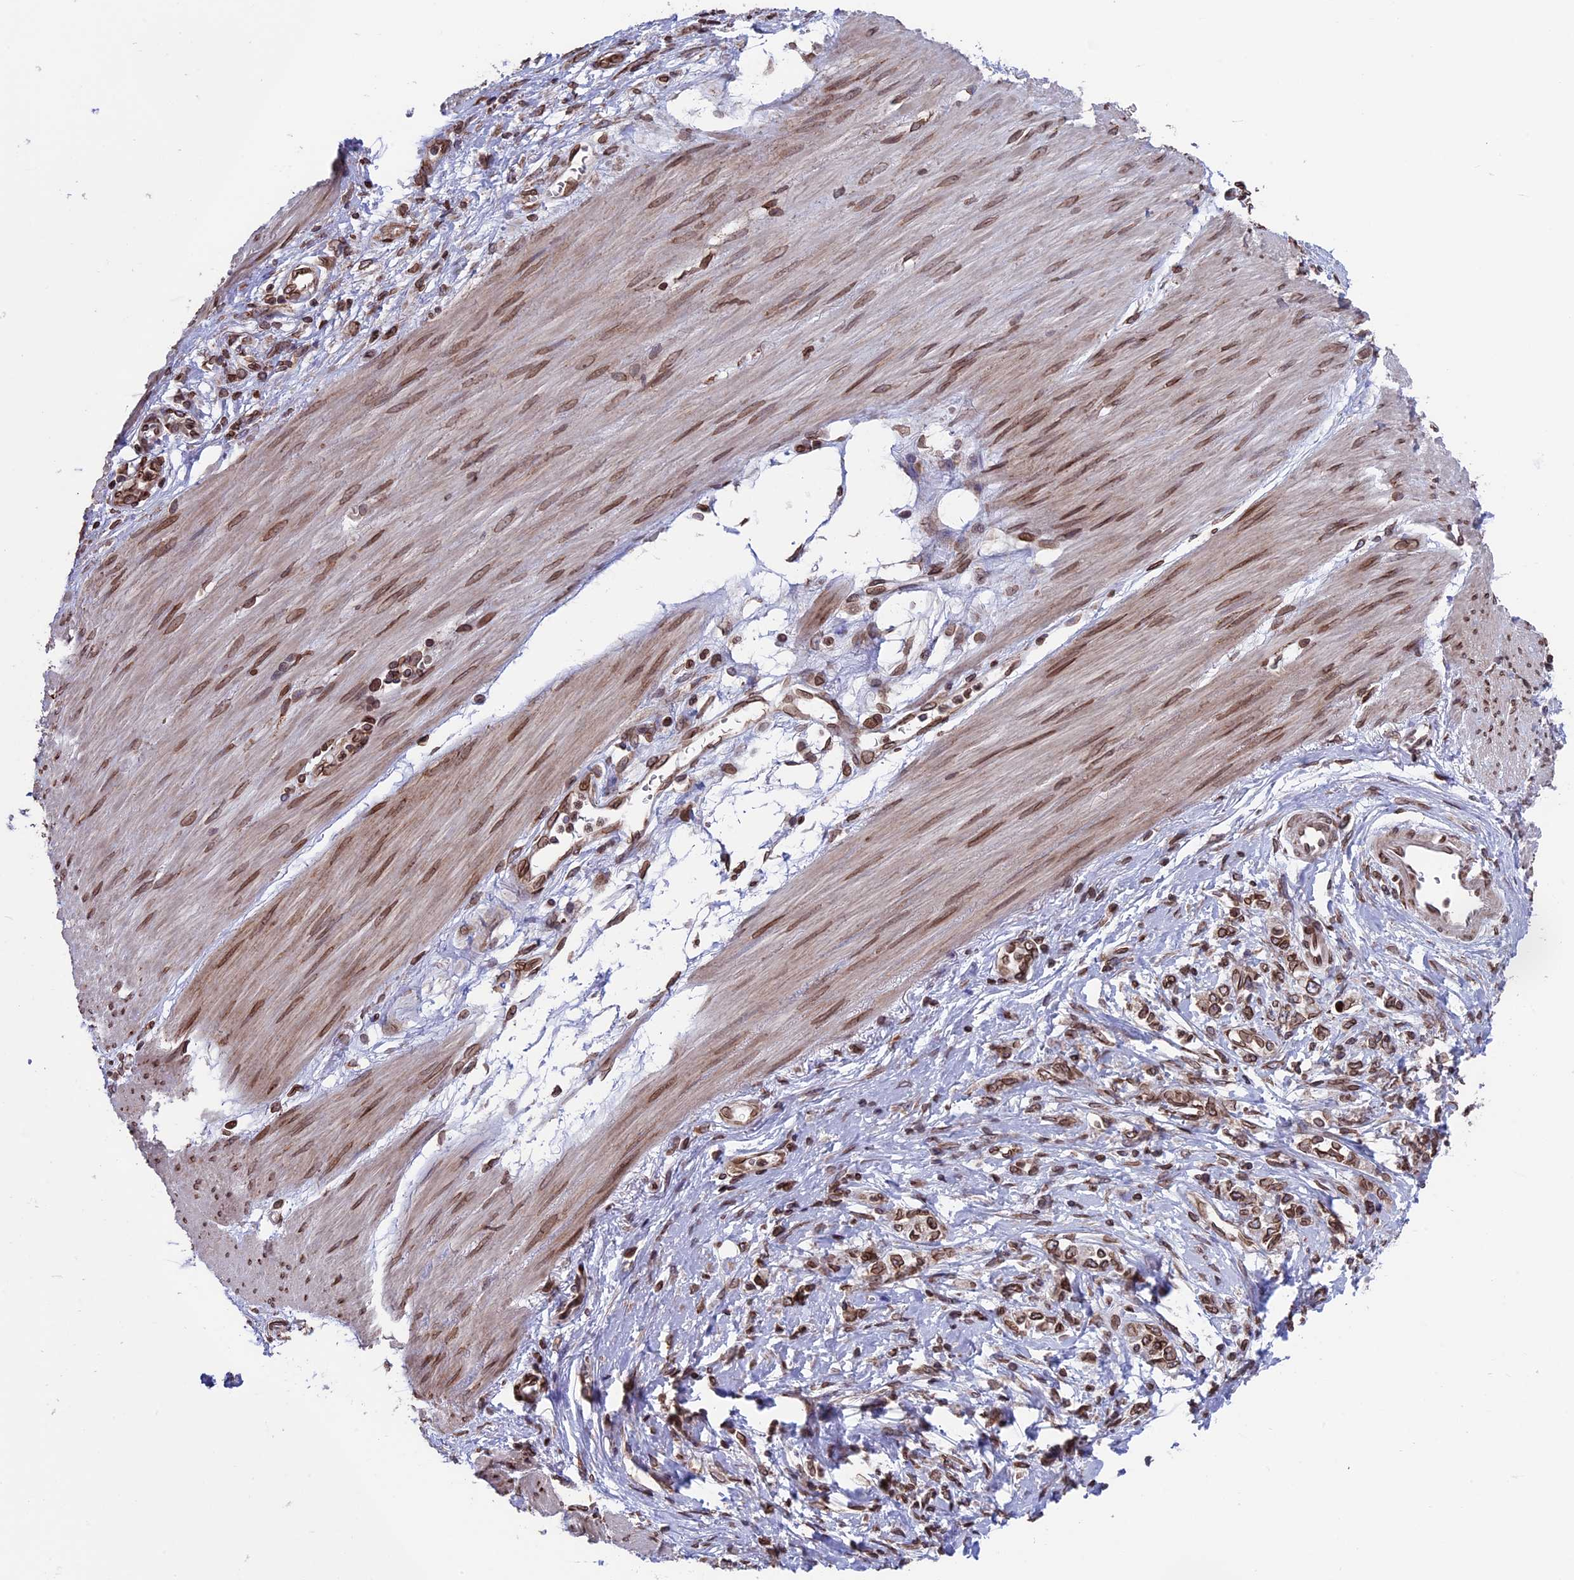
{"staining": {"intensity": "moderate", "quantity": ">75%", "location": "cytoplasmic/membranous,nuclear"}, "tissue": "stomach cancer", "cell_type": "Tumor cells", "image_type": "cancer", "snomed": [{"axis": "morphology", "description": "Adenocarcinoma, NOS"}, {"axis": "topography", "description": "Stomach"}], "caption": "DAB (3,3'-diaminobenzidine) immunohistochemical staining of stomach cancer (adenocarcinoma) reveals moderate cytoplasmic/membranous and nuclear protein positivity in approximately >75% of tumor cells.", "gene": "PTCHD4", "patient": {"sex": "female", "age": 76}}